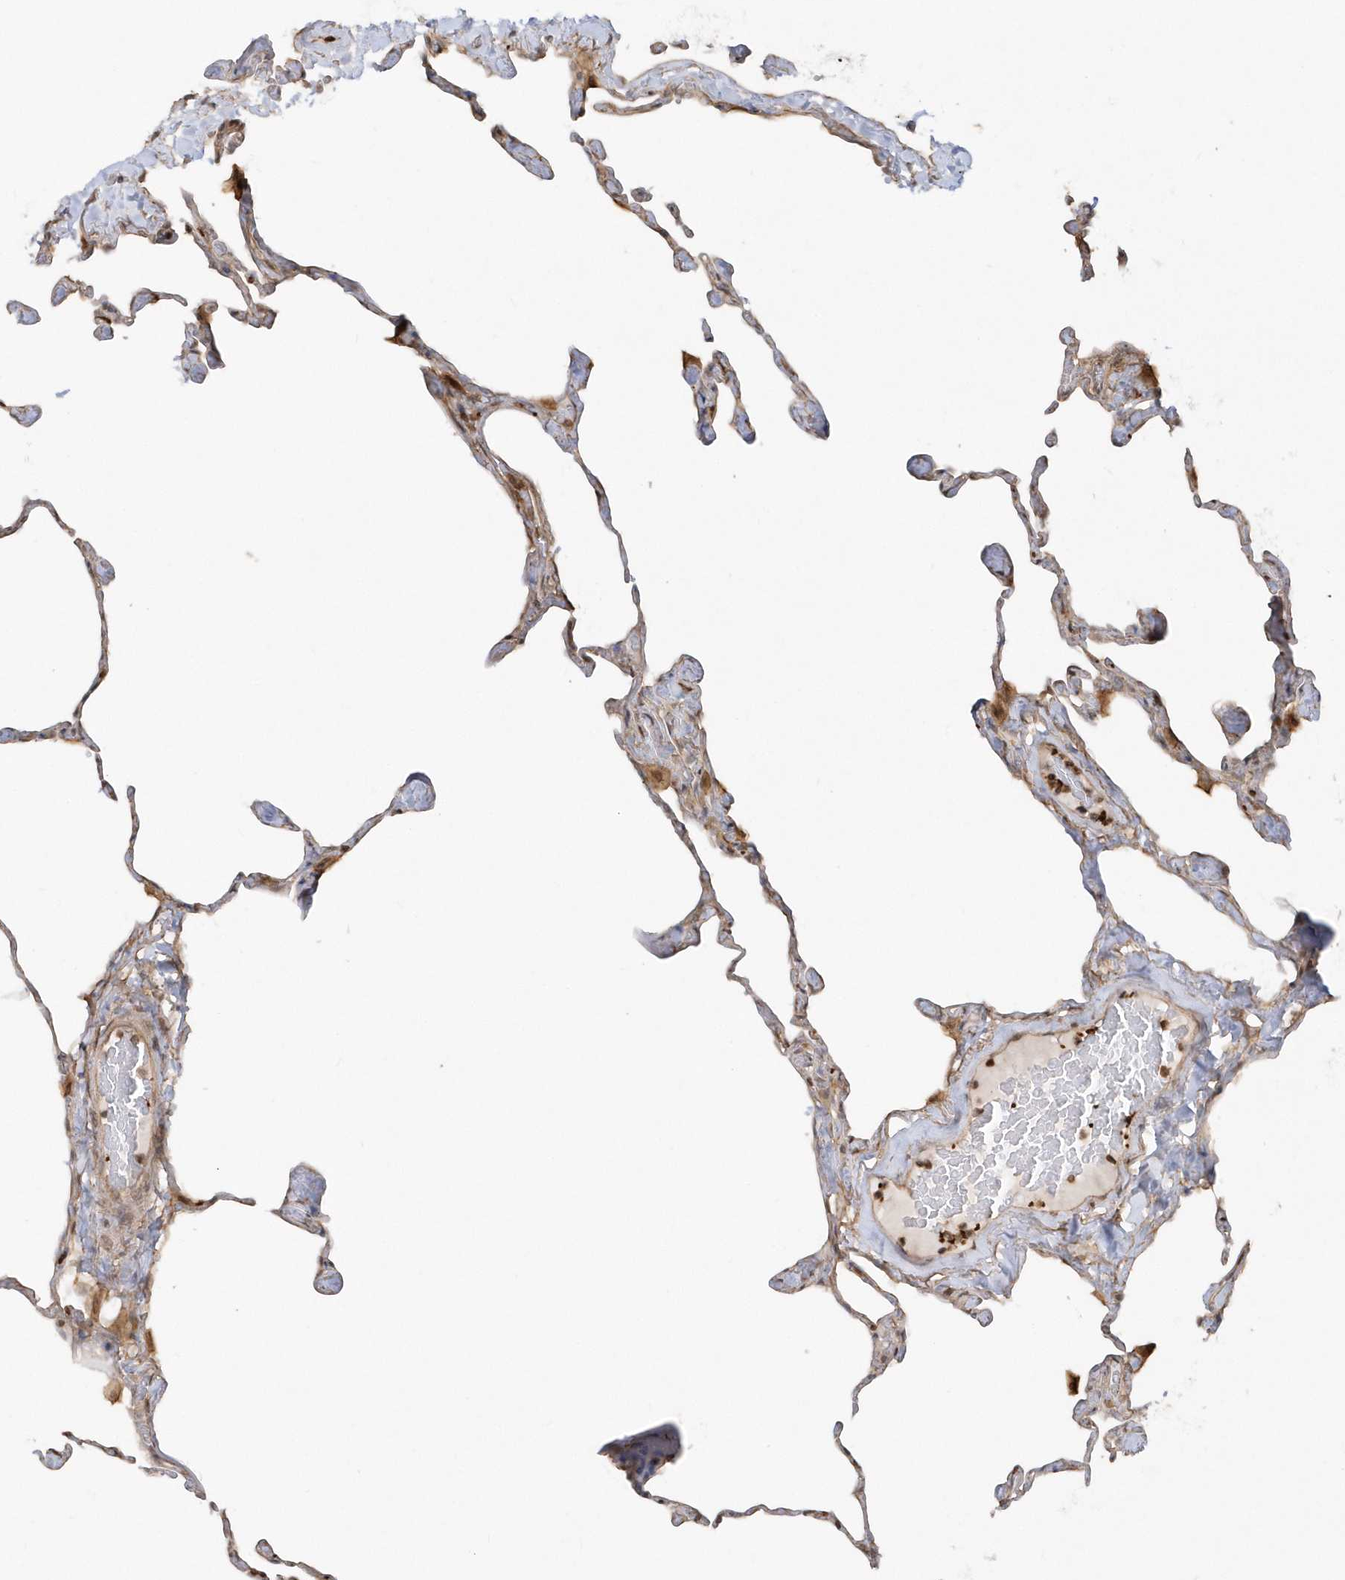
{"staining": {"intensity": "moderate", "quantity": "<25%", "location": "cytoplasmic/membranous"}, "tissue": "lung", "cell_type": "Alveolar cells", "image_type": "normal", "snomed": [{"axis": "morphology", "description": "Normal tissue, NOS"}, {"axis": "topography", "description": "Lung"}], "caption": "IHC (DAB) staining of normal human lung exhibits moderate cytoplasmic/membranous protein expression in approximately <25% of alveolar cells.", "gene": "BSN", "patient": {"sex": "male", "age": 65}}